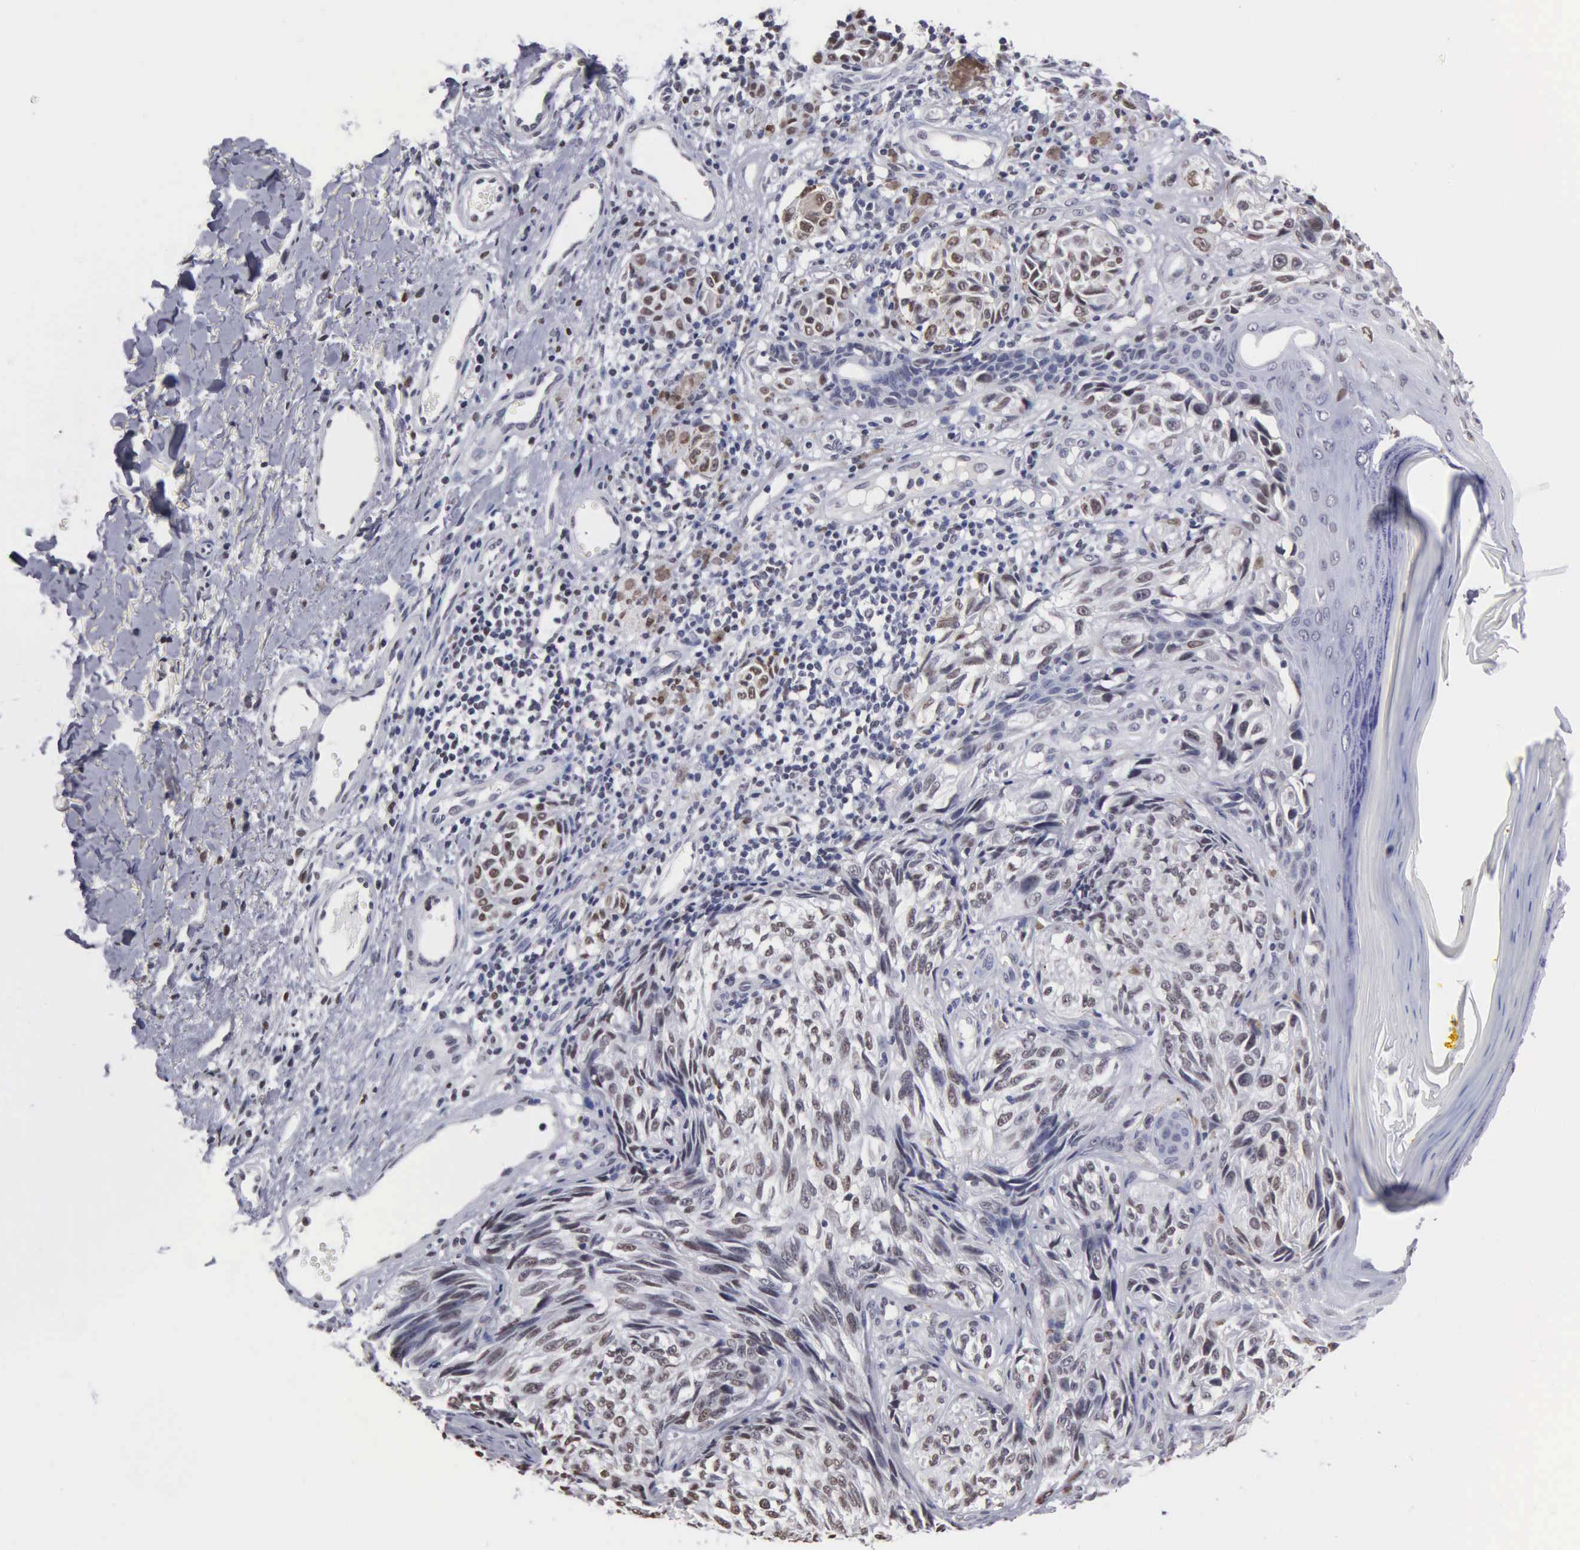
{"staining": {"intensity": "weak", "quantity": "<25%", "location": "nuclear"}, "tissue": "melanoma", "cell_type": "Tumor cells", "image_type": "cancer", "snomed": [{"axis": "morphology", "description": "Malignant melanoma, NOS"}, {"axis": "topography", "description": "Skin"}], "caption": "This micrograph is of melanoma stained with immunohistochemistry to label a protein in brown with the nuclei are counter-stained blue. There is no expression in tumor cells.", "gene": "CCNG1", "patient": {"sex": "male", "age": 67}}